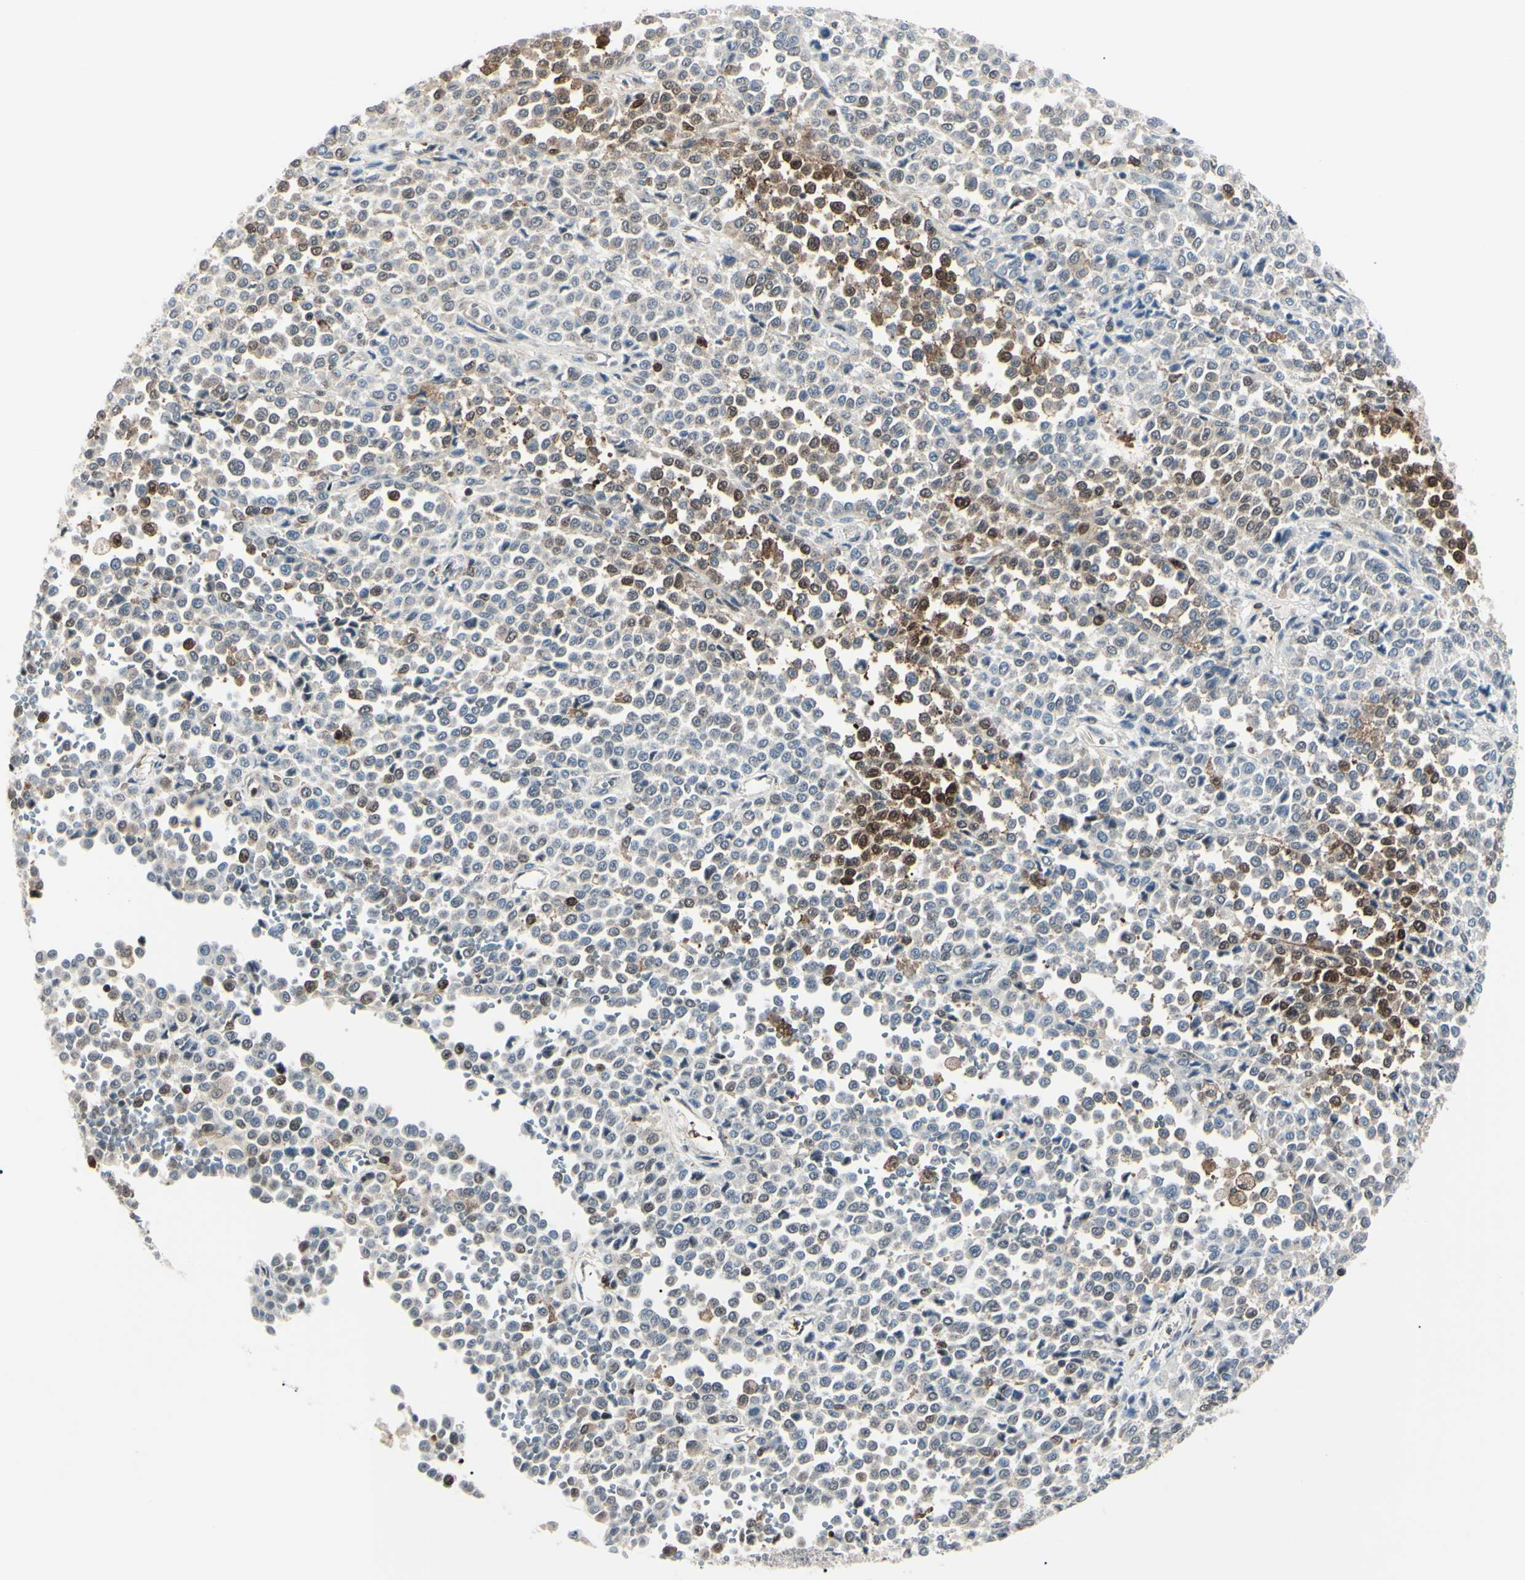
{"staining": {"intensity": "moderate", "quantity": "<25%", "location": "cytoplasmic/membranous,nuclear"}, "tissue": "melanoma", "cell_type": "Tumor cells", "image_type": "cancer", "snomed": [{"axis": "morphology", "description": "Malignant melanoma, Metastatic site"}, {"axis": "topography", "description": "Pancreas"}], "caption": "Brown immunohistochemical staining in melanoma reveals moderate cytoplasmic/membranous and nuclear expression in approximately <25% of tumor cells. The protein is shown in brown color, while the nuclei are stained blue.", "gene": "PGK1", "patient": {"sex": "female", "age": 30}}